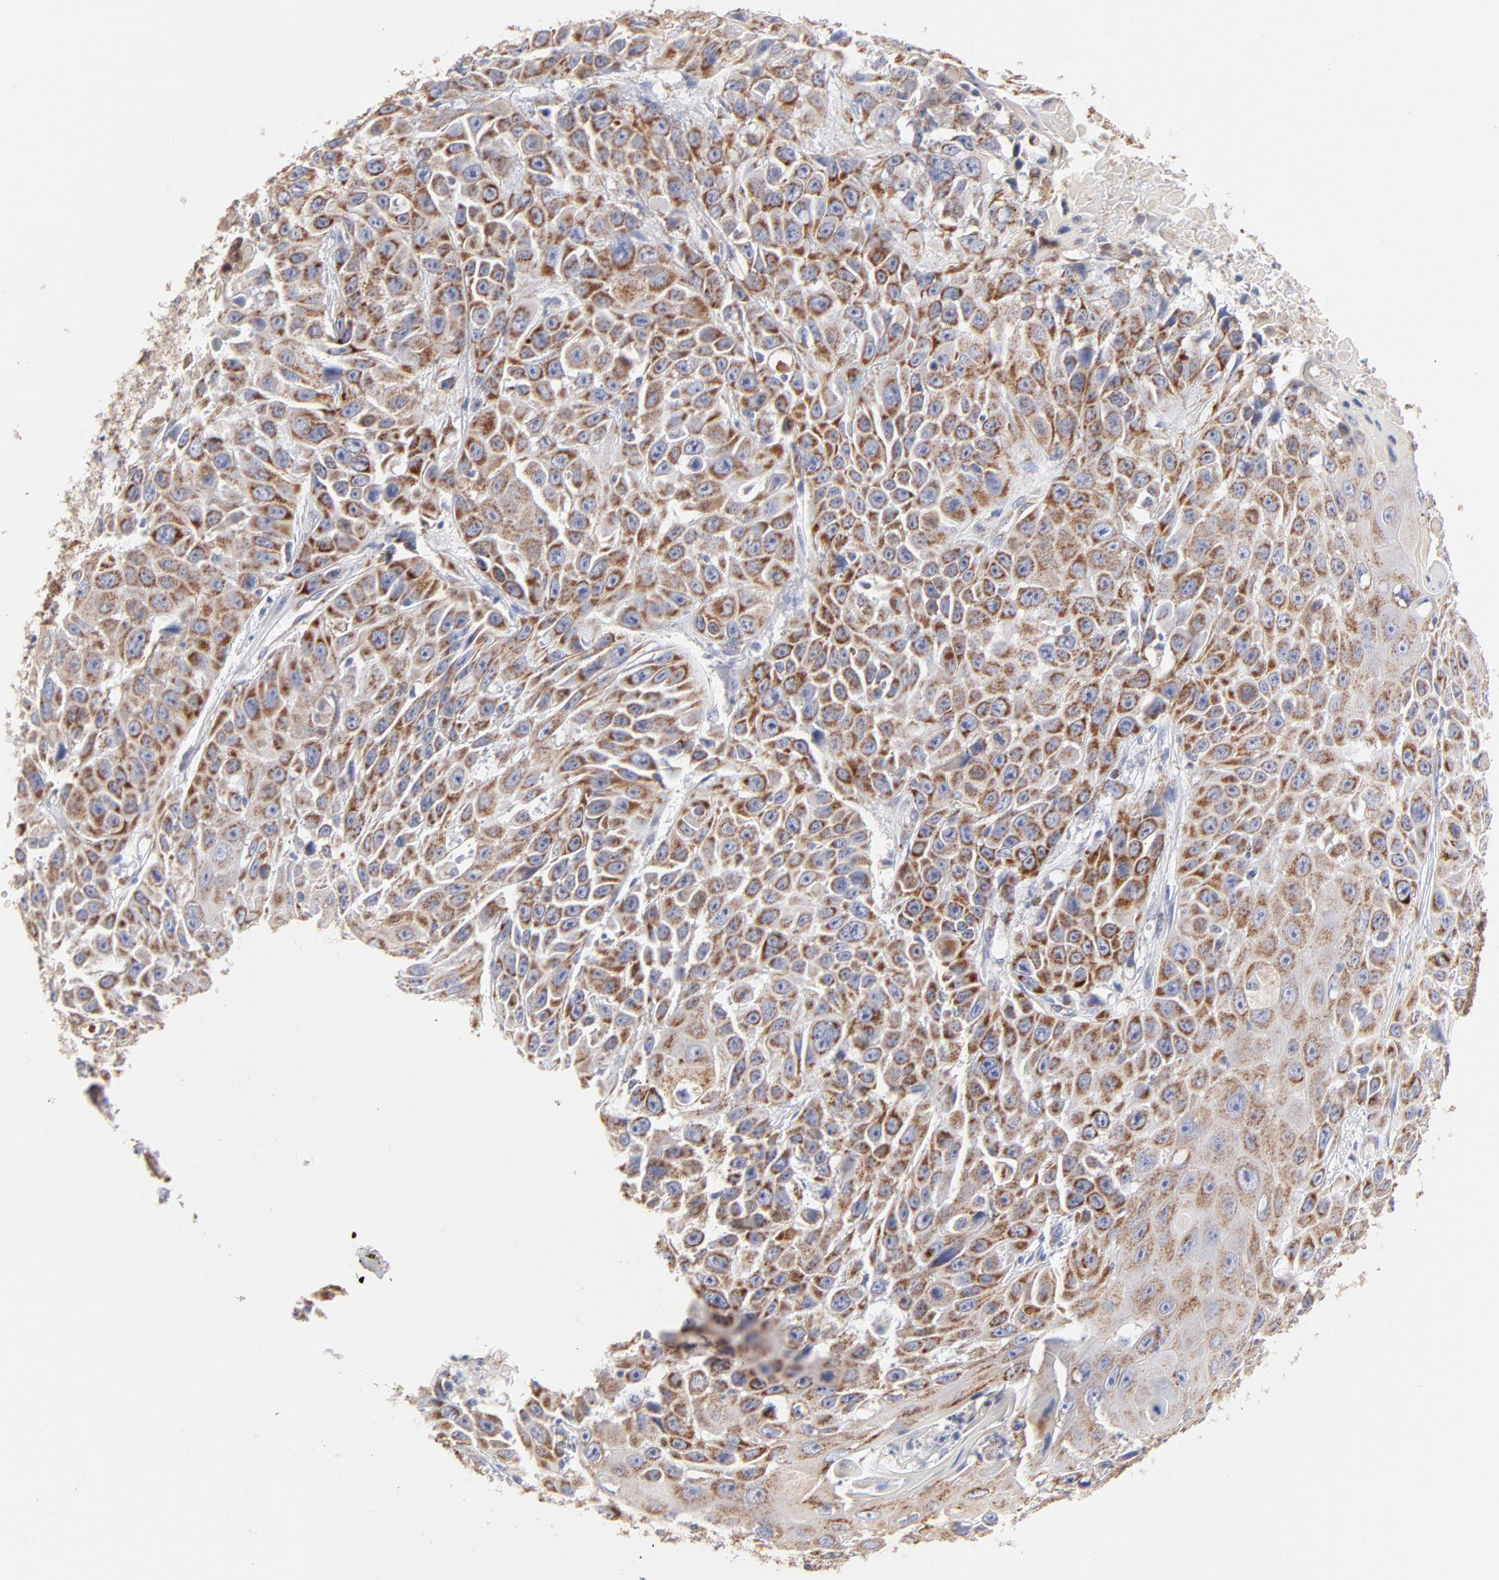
{"staining": {"intensity": "moderate", "quantity": ">75%", "location": "cytoplasmic/membranous"}, "tissue": "cervical cancer", "cell_type": "Tumor cells", "image_type": "cancer", "snomed": [{"axis": "morphology", "description": "Squamous cell carcinoma, NOS"}, {"axis": "topography", "description": "Cervix"}], "caption": "Cervical cancer (squamous cell carcinoma) was stained to show a protein in brown. There is medium levels of moderate cytoplasmic/membranous expression in approximately >75% of tumor cells.", "gene": "TIMM8A", "patient": {"sex": "female", "age": 39}}